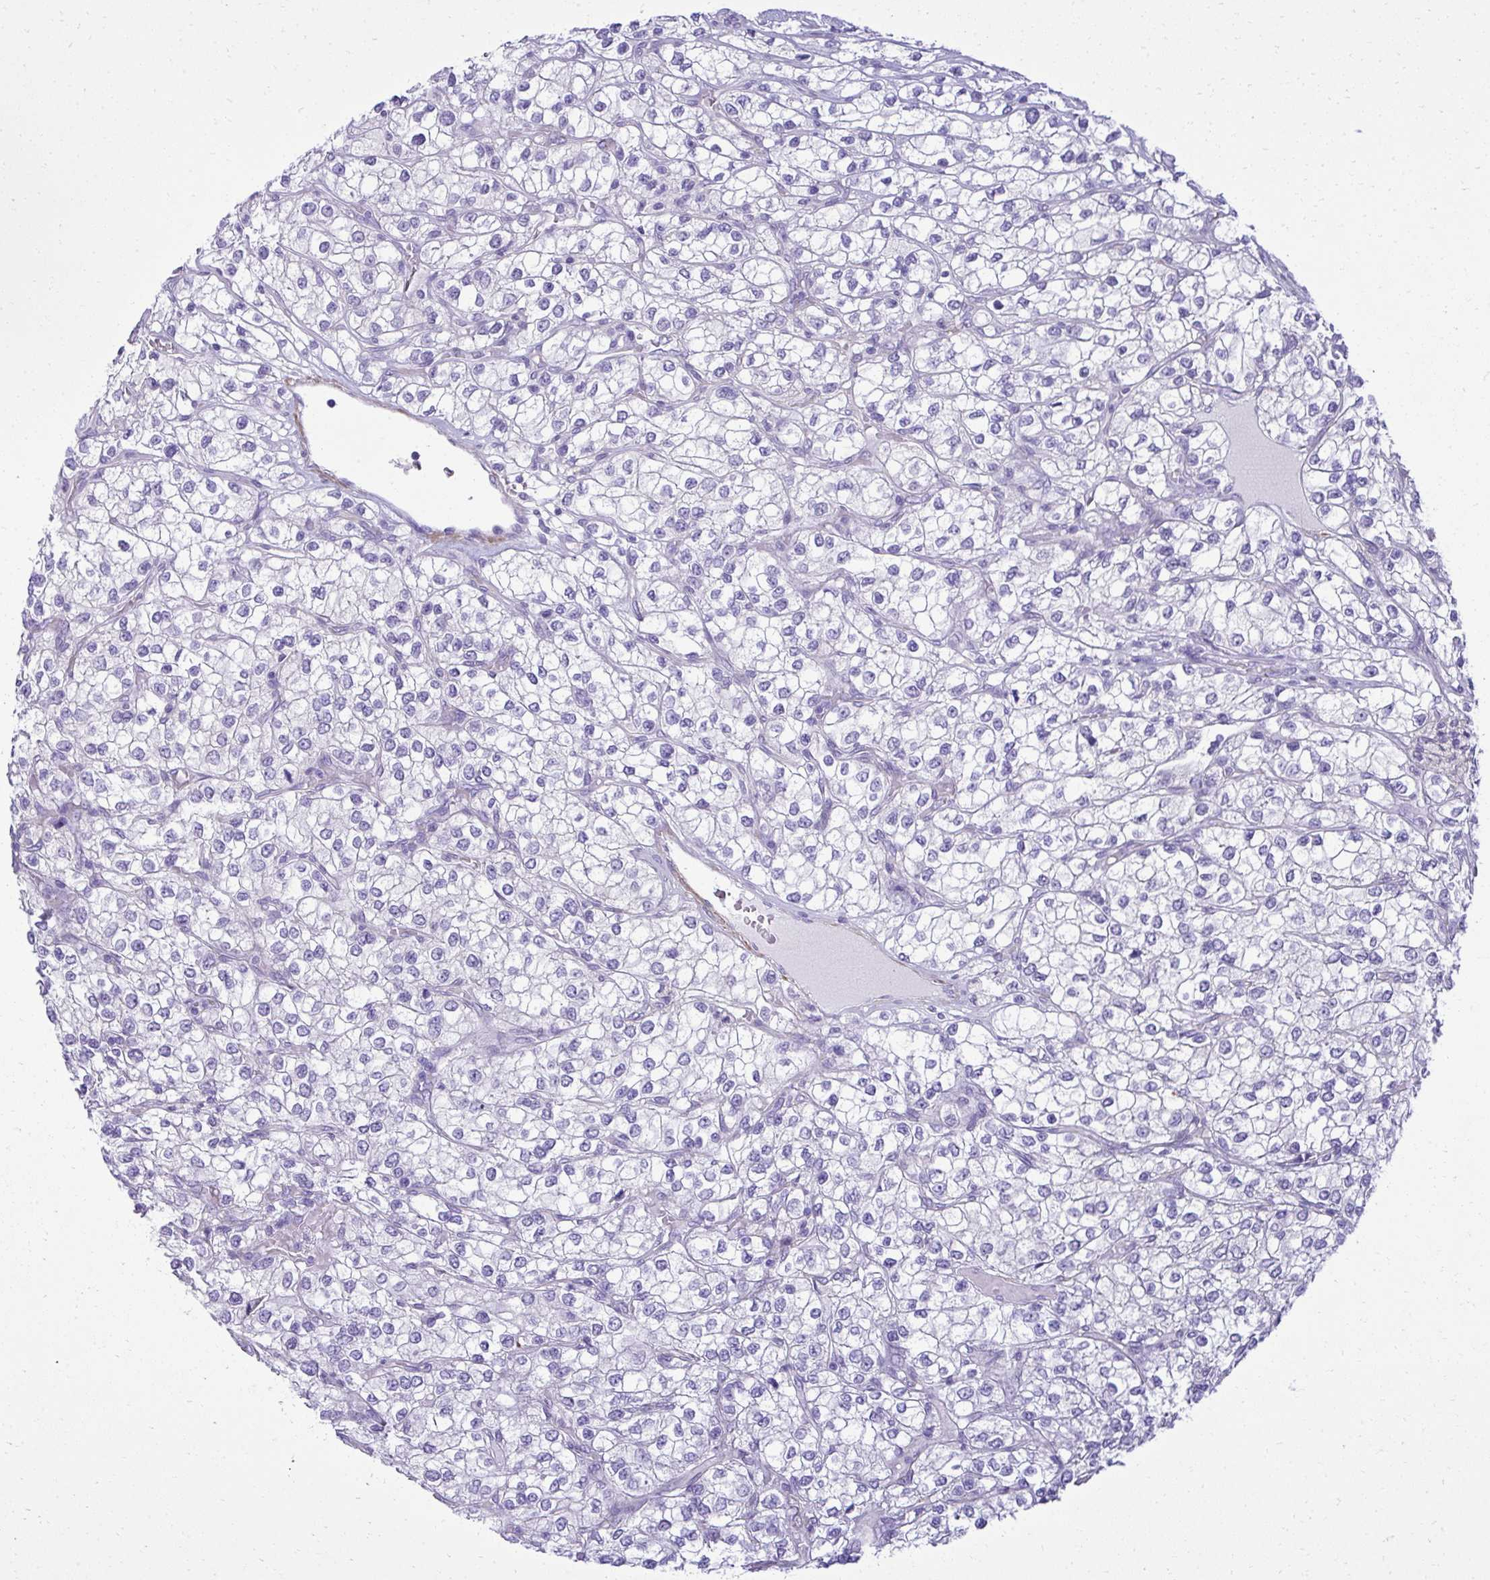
{"staining": {"intensity": "negative", "quantity": "none", "location": "none"}, "tissue": "renal cancer", "cell_type": "Tumor cells", "image_type": "cancer", "snomed": [{"axis": "morphology", "description": "Adenocarcinoma, NOS"}, {"axis": "topography", "description": "Kidney"}], "caption": "High magnification brightfield microscopy of renal adenocarcinoma stained with DAB (brown) and counterstained with hematoxylin (blue): tumor cells show no significant staining.", "gene": "PITPNM3", "patient": {"sex": "male", "age": 80}}